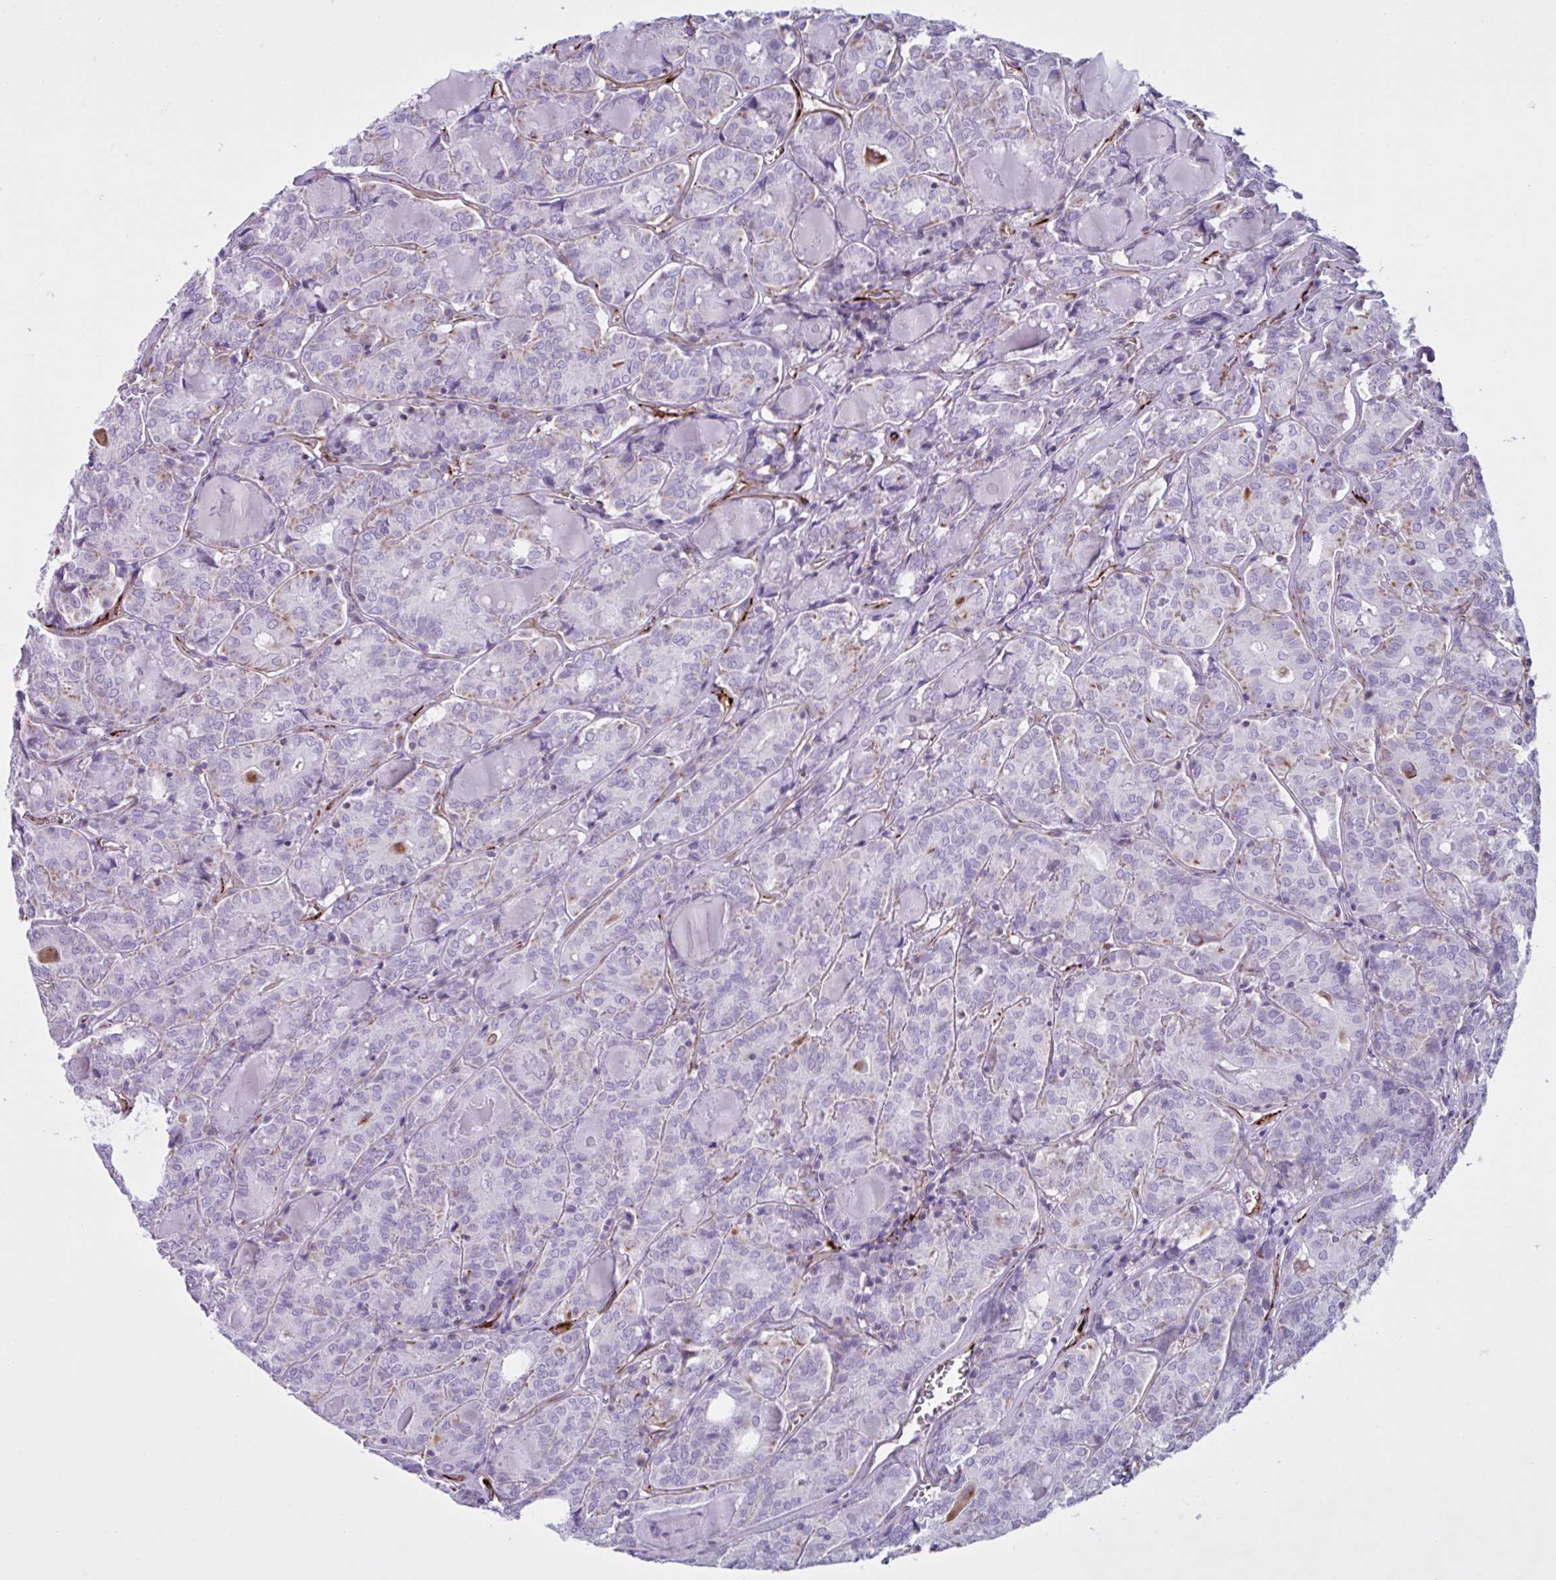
{"staining": {"intensity": "weak", "quantity": "<25%", "location": "cytoplasmic/membranous"}, "tissue": "thyroid cancer", "cell_type": "Tumor cells", "image_type": "cancer", "snomed": [{"axis": "morphology", "description": "Papillary adenocarcinoma, NOS"}, {"axis": "topography", "description": "Thyroid gland"}], "caption": "Protein analysis of papillary adenocarcinoma (thyroid) exhibits no significant expression in tumor cells.", "gene": "TMEM86B", "patient": {"sex": "female", "age": 72}}